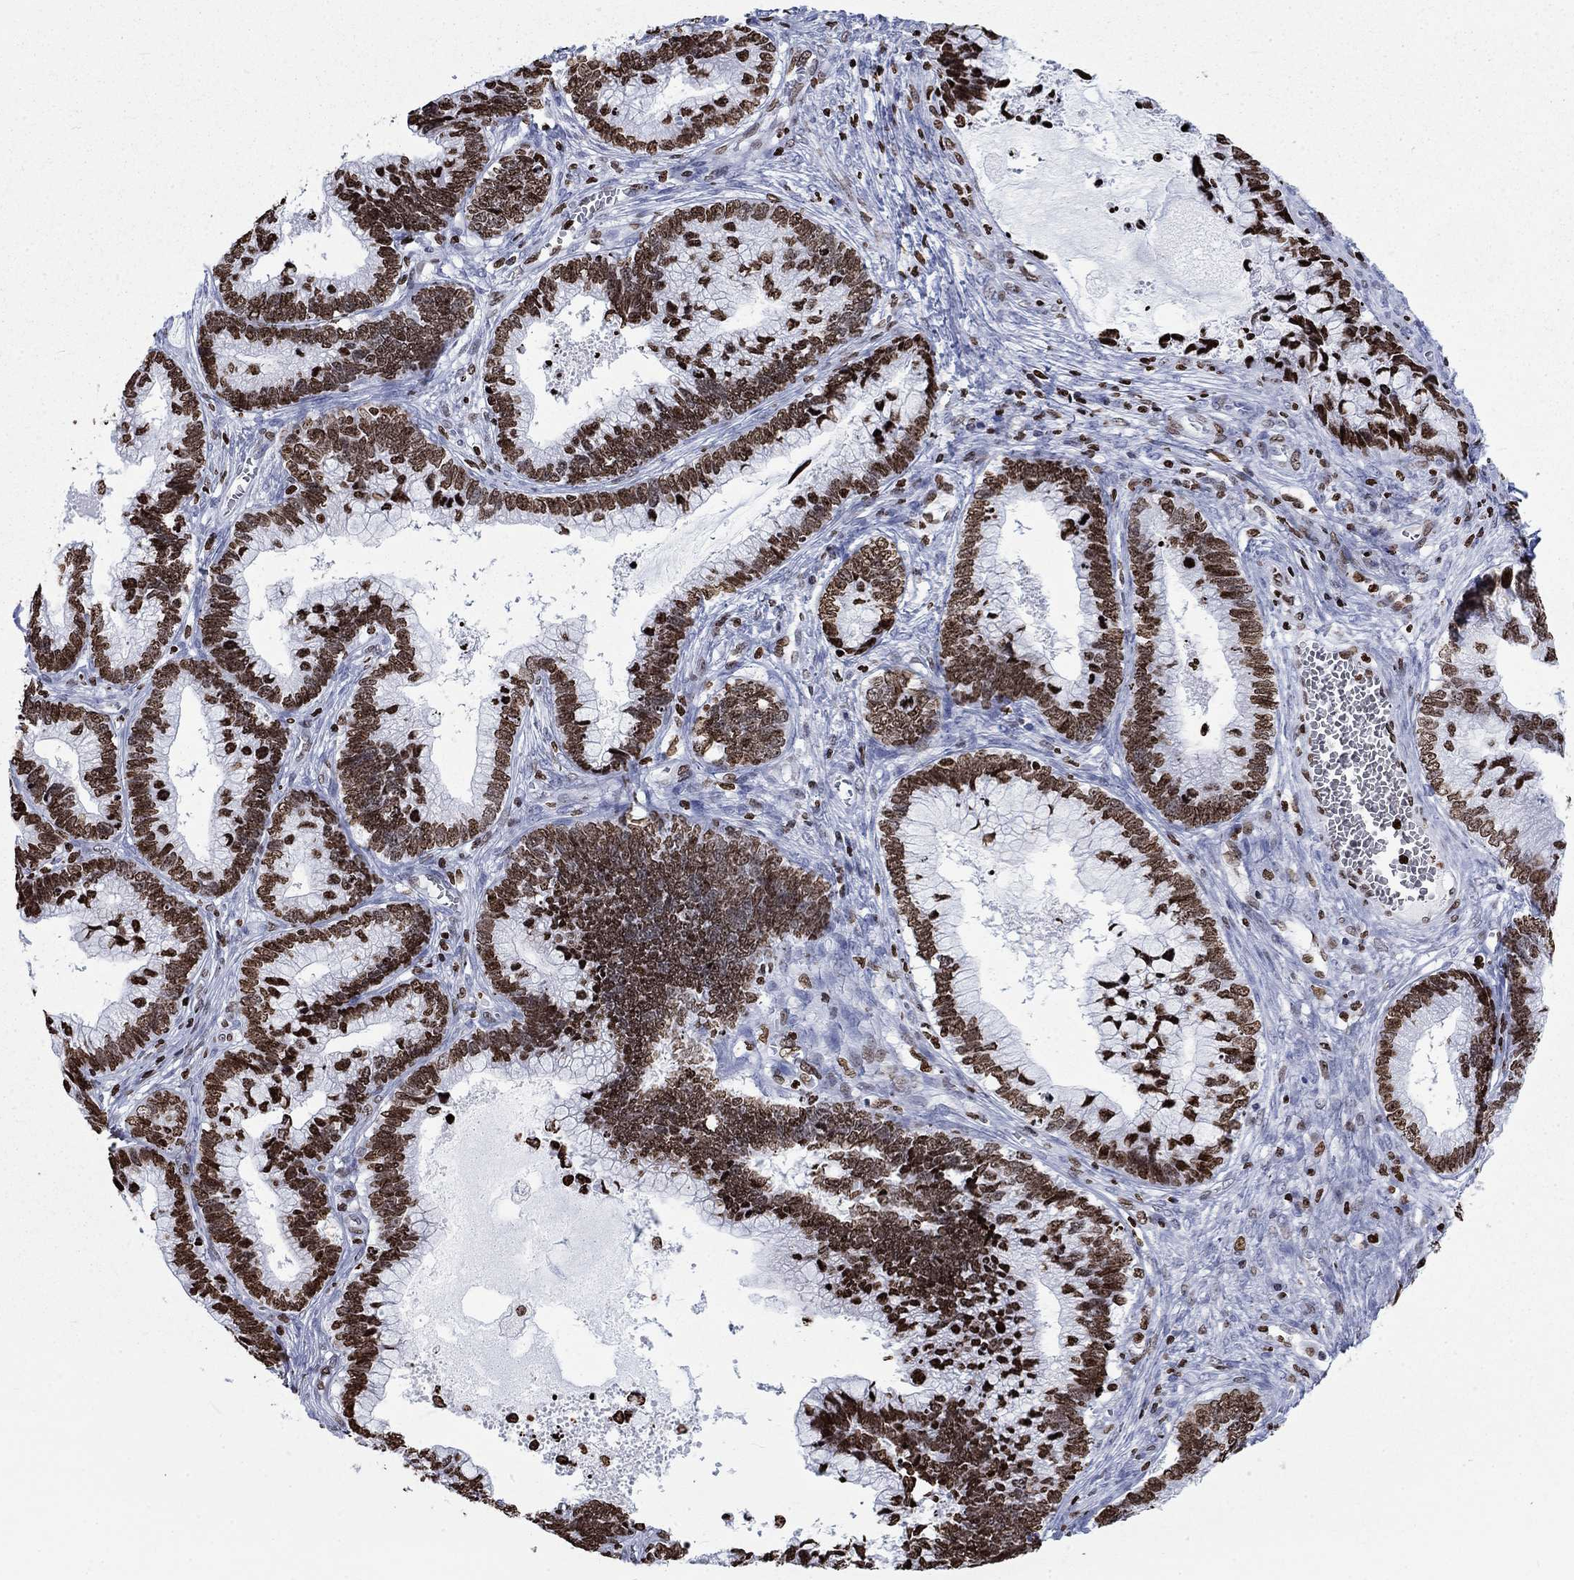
{"staining": {"intensity": "strong", "quantity": ">75%", "location": "nuclear"}, "tissue": "cervical cancer", "cell_type": "Tumor cells", "image_type": "cancer", "snomed": [{"axis": "morphology", "description": "Adenocarcinoma, NOS"}, {"axis": "topography", "description": "Cervix"}], "caption": "IHC histopathology image of neoplastic tissue: human cervical cancer (adenocarcinoma) stained using immunohistochemistry (IHC) shows high levels of strong protein expression localized specifically in the nuclear of tumor cells, appearing as a nuclear brown color.", "gene": "H1-5", "patient": {"sex": "female", "age": 44}}